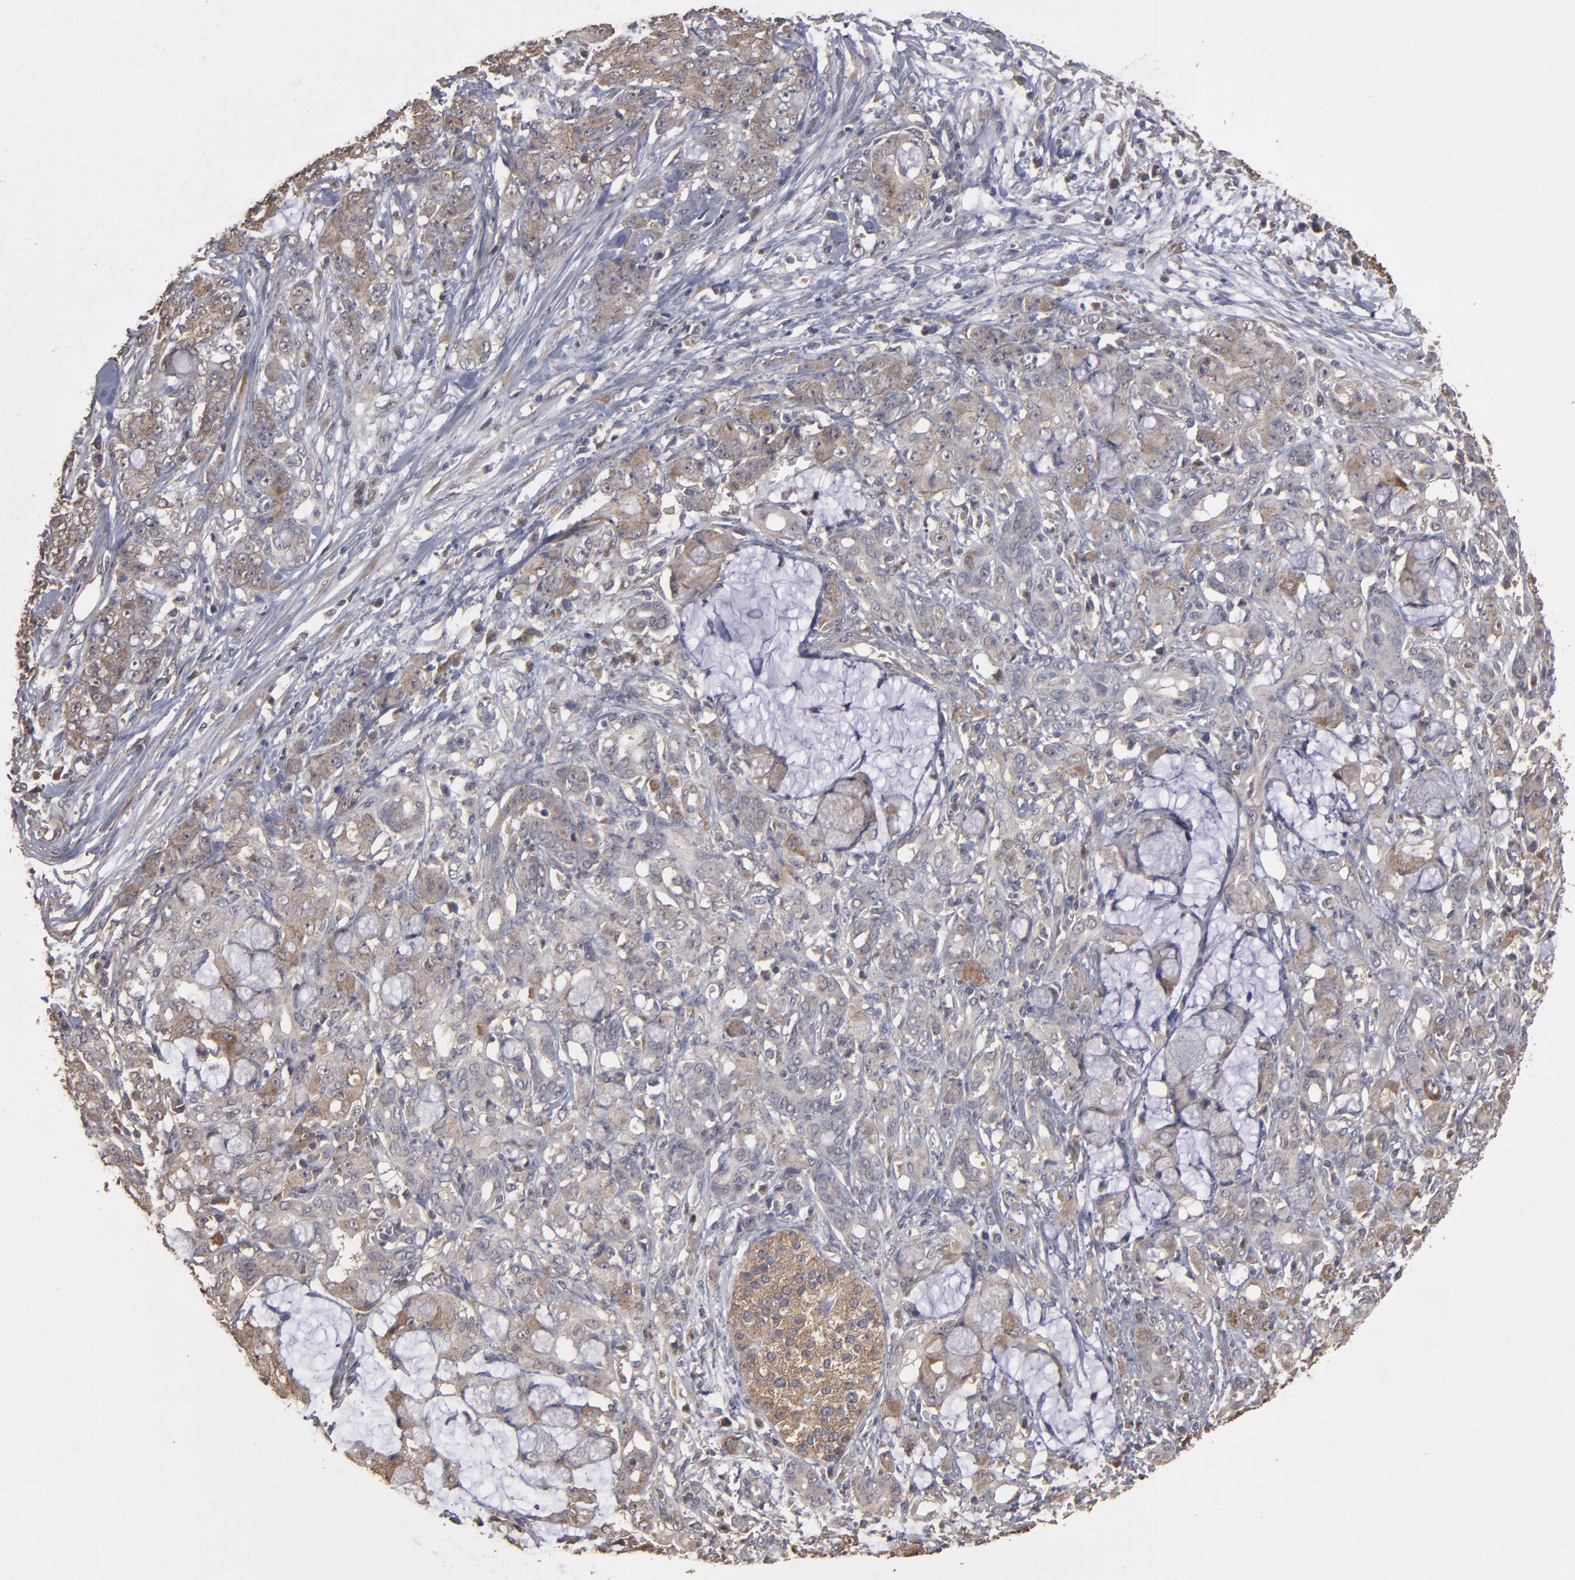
{"staining": {"intensity": "weak", "quantity": ">75%", "location": "cytoplasmic/membranous"}, "tissue": "pancreatic cancer", "cell_type": "Tumor cells", "image_type": "cancer", "snomed": [{"axis": "morphology", "description": "Adenocarcinoma, NOS"}, {"axis": "topography", "description": "Pancreas"}], "caption": "Pancreatic cancer tissue demonstrates weak cytoplasmic/membranous expression in approximately >75% of tumor cells, visualized by immunohistochemistry. (DAB = brown stain, brightfield microscopy at high magnification).", "gene": "MMP2", "patient": {"sex": "female", "age": 73}}